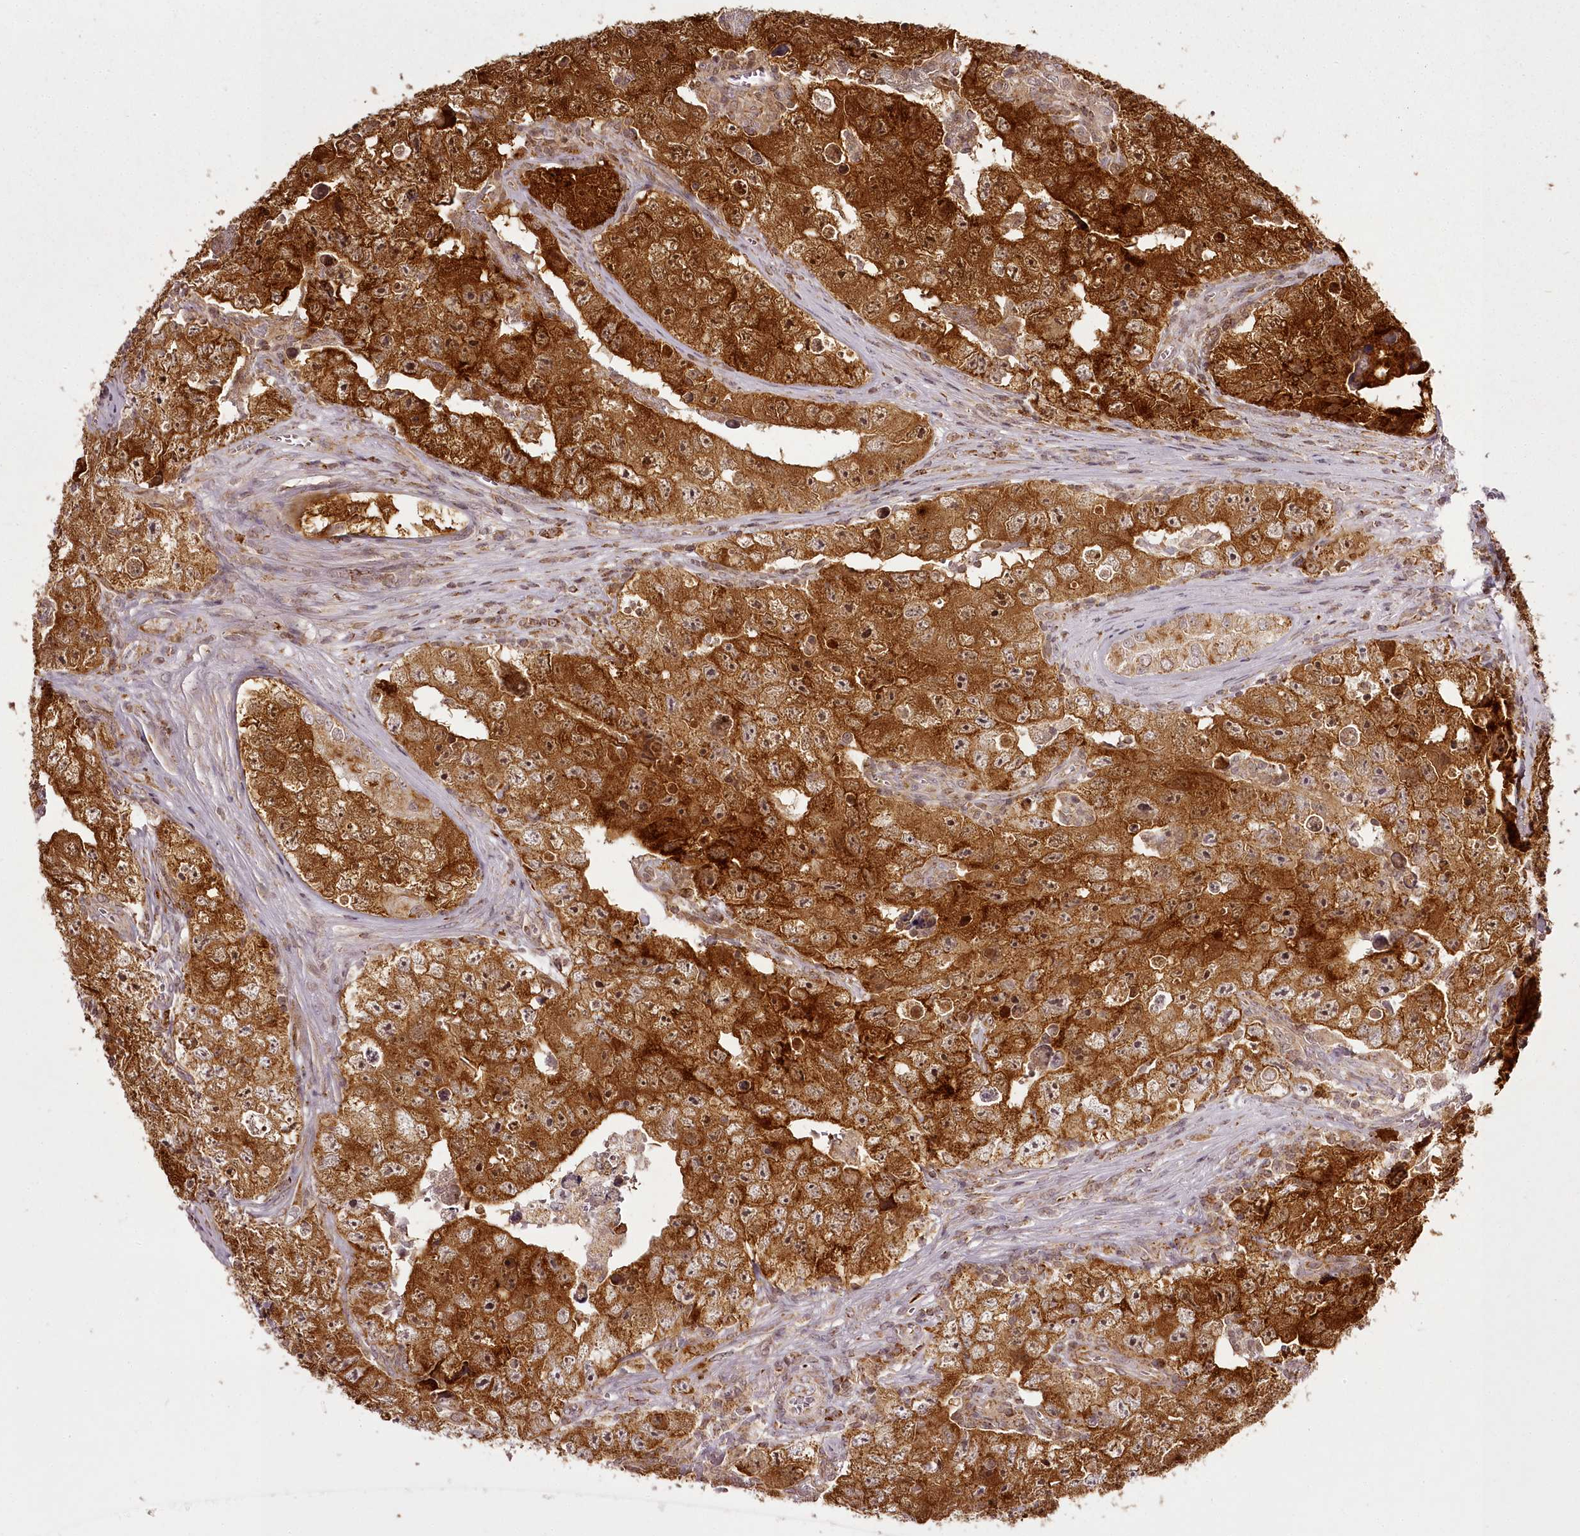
{"staining": {"intensity": "strong", "quantity": ">75%", "location": "cytoplasmic/membranous,nuclear"}, "tissue": "testis cancer", "cell_type": "Tumor cells", "image_type": "cancer", "snomed": [{"axis": "morphology", "description": "Carcinoma, Embryonal, NOS"}, {"axis": "topography", "description": "Testis"}], "caption": "Protein staining of testis cancer tissue reveals strong cytoplasmic/membranous and nuclear positivity in approximately >75% of tumor cells.", "gene": "CHCHD2", "patient": {"sex": "male", "age": 17}}